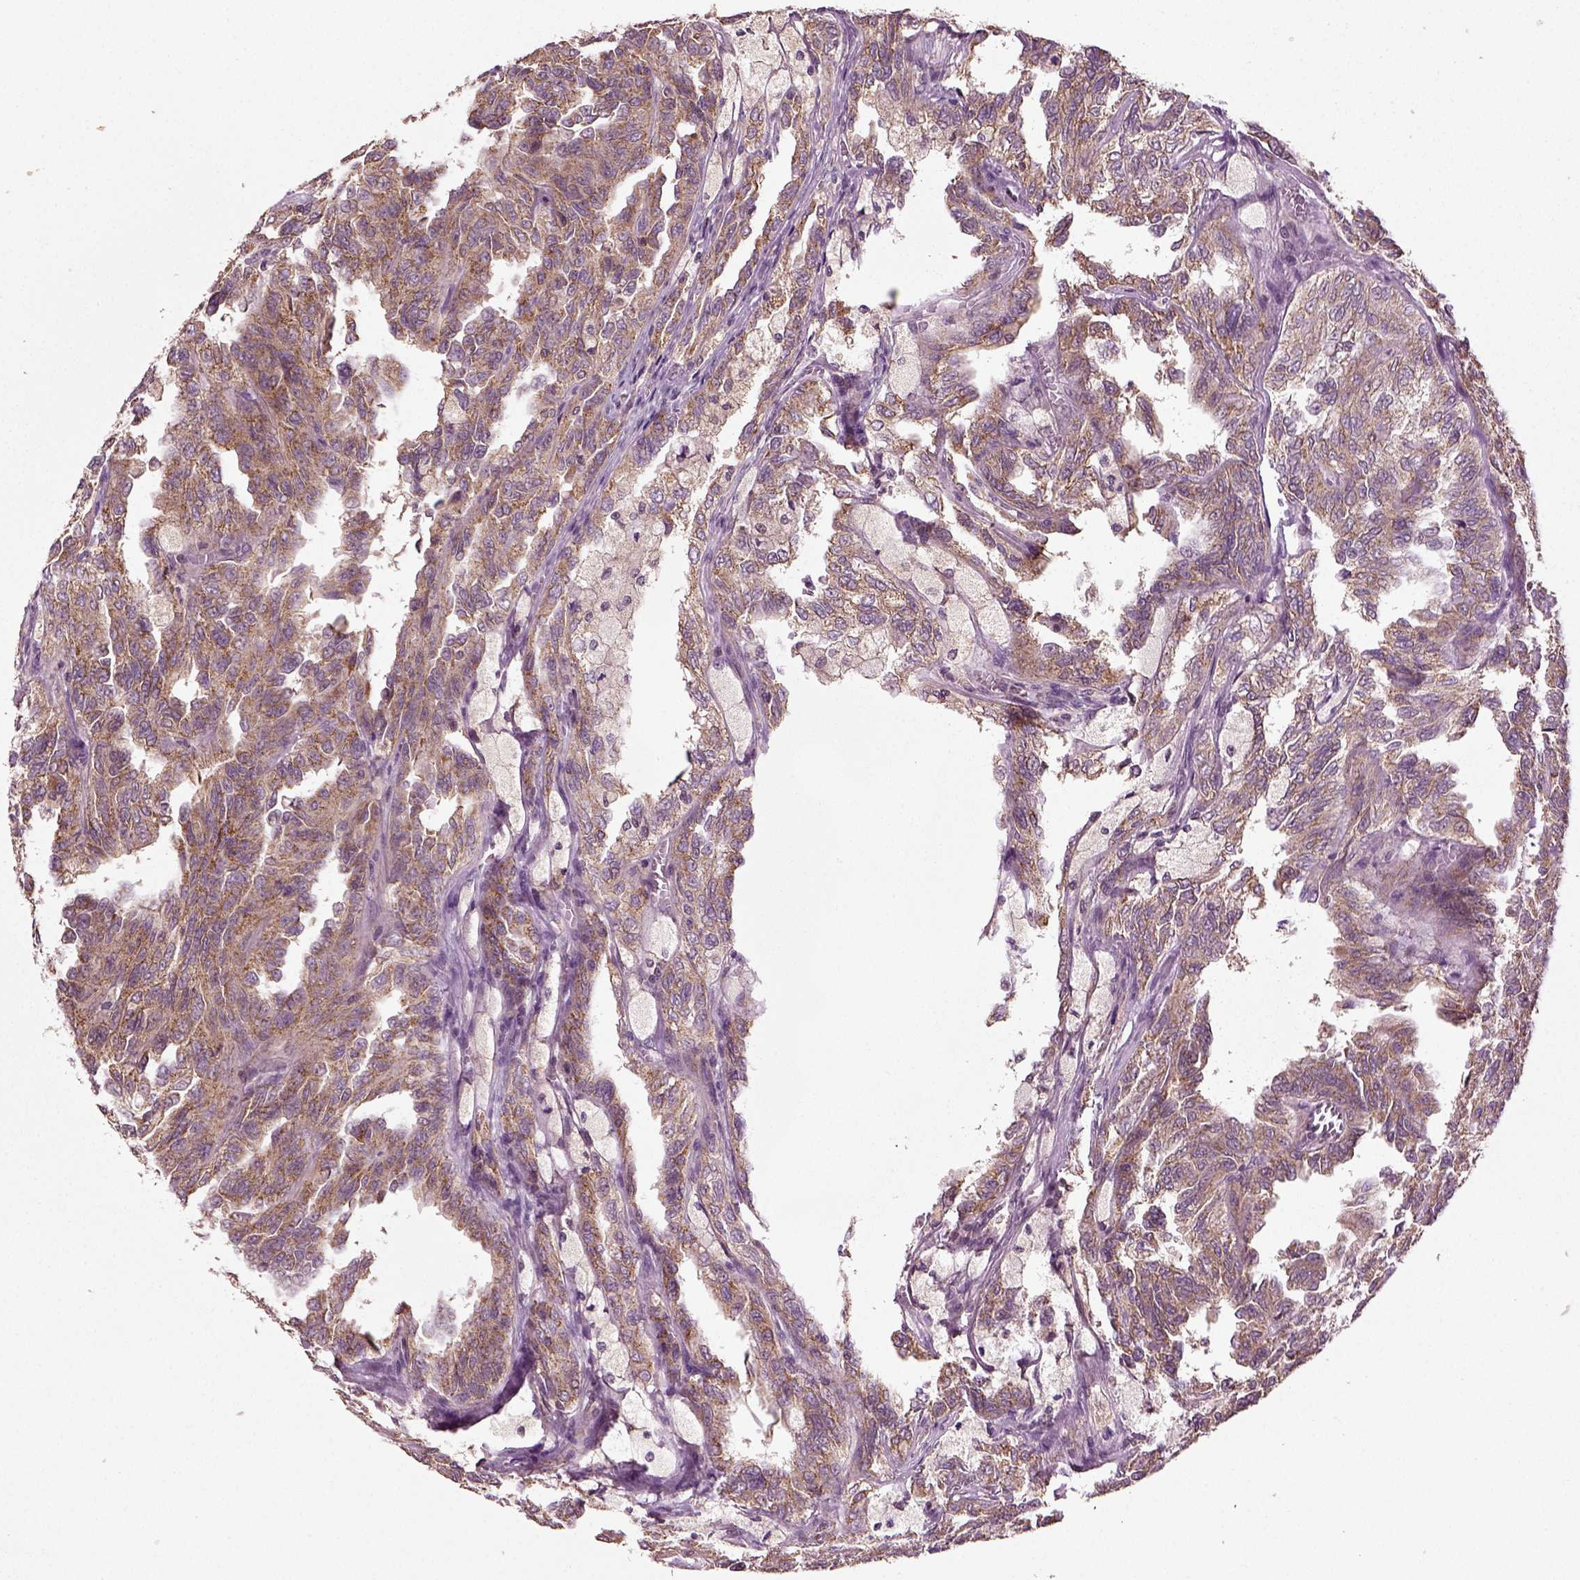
{"staining": {"intensity": "moderate", "quantity": "25%-75%", "location": "cytoplasmic/membranous"}, "tissue": "renal cancer", "cell_type": "Tumor cells", "image_type": "cancer", "snomed": [{"axis": "morphology", "description": "Adenocarcinoma, NOS"}, {"axis": "topography", "description": "Kidney"}], "caption": "Immunohistochemical staining of human renal adenocarcinoma reveals moderate cytoplasmic/membranous protein staining in about 25%-75% of tumor cells.", "gene": "ERV3-1", "patient": {"sex": "male", "age": 79}}